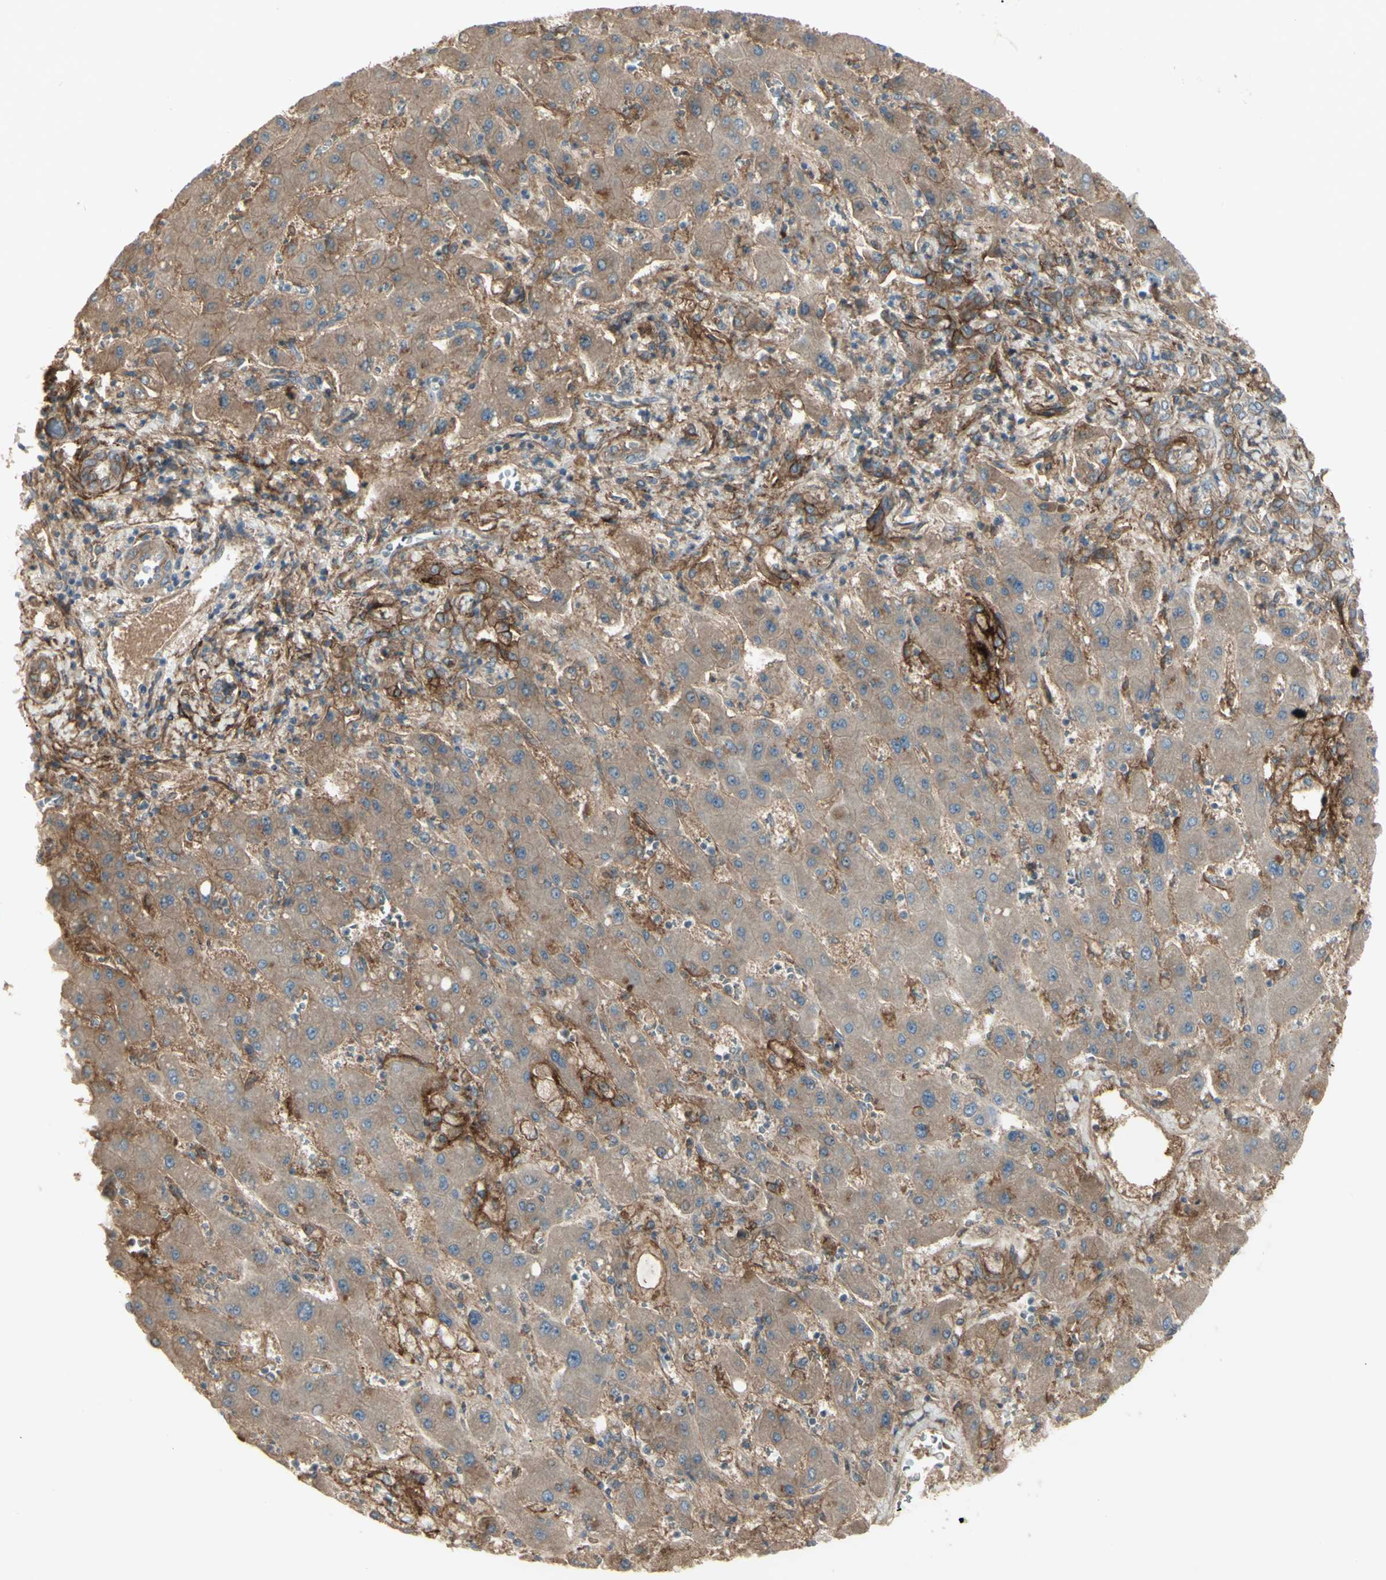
{"staining": {"intensity": "weak", "quantity": ">75%", "location": "cytoplasmic/membranous"}, "tissue": "liver cancer", "cell_type": "Tumor cells", "image_type": "cancer", "snomed": [{"axis": "morphology", "description": "Cholangiocarcinoma"}, {"axis": "topography", "description": "Liver"}], "caption": "A micrograph of liver cancer (cholangiocarcinoma) stained for a protein demonstrates weak cytoplasmic/membranous brown staining in tumor cells. The staining was performed using DAB to visualize the protein expression in brown, while the nuclei were stained in blue with hematoxylin (Magnification: 20x).", "gene": "CD276", "patient": {"sex": "male", "age": 50}}